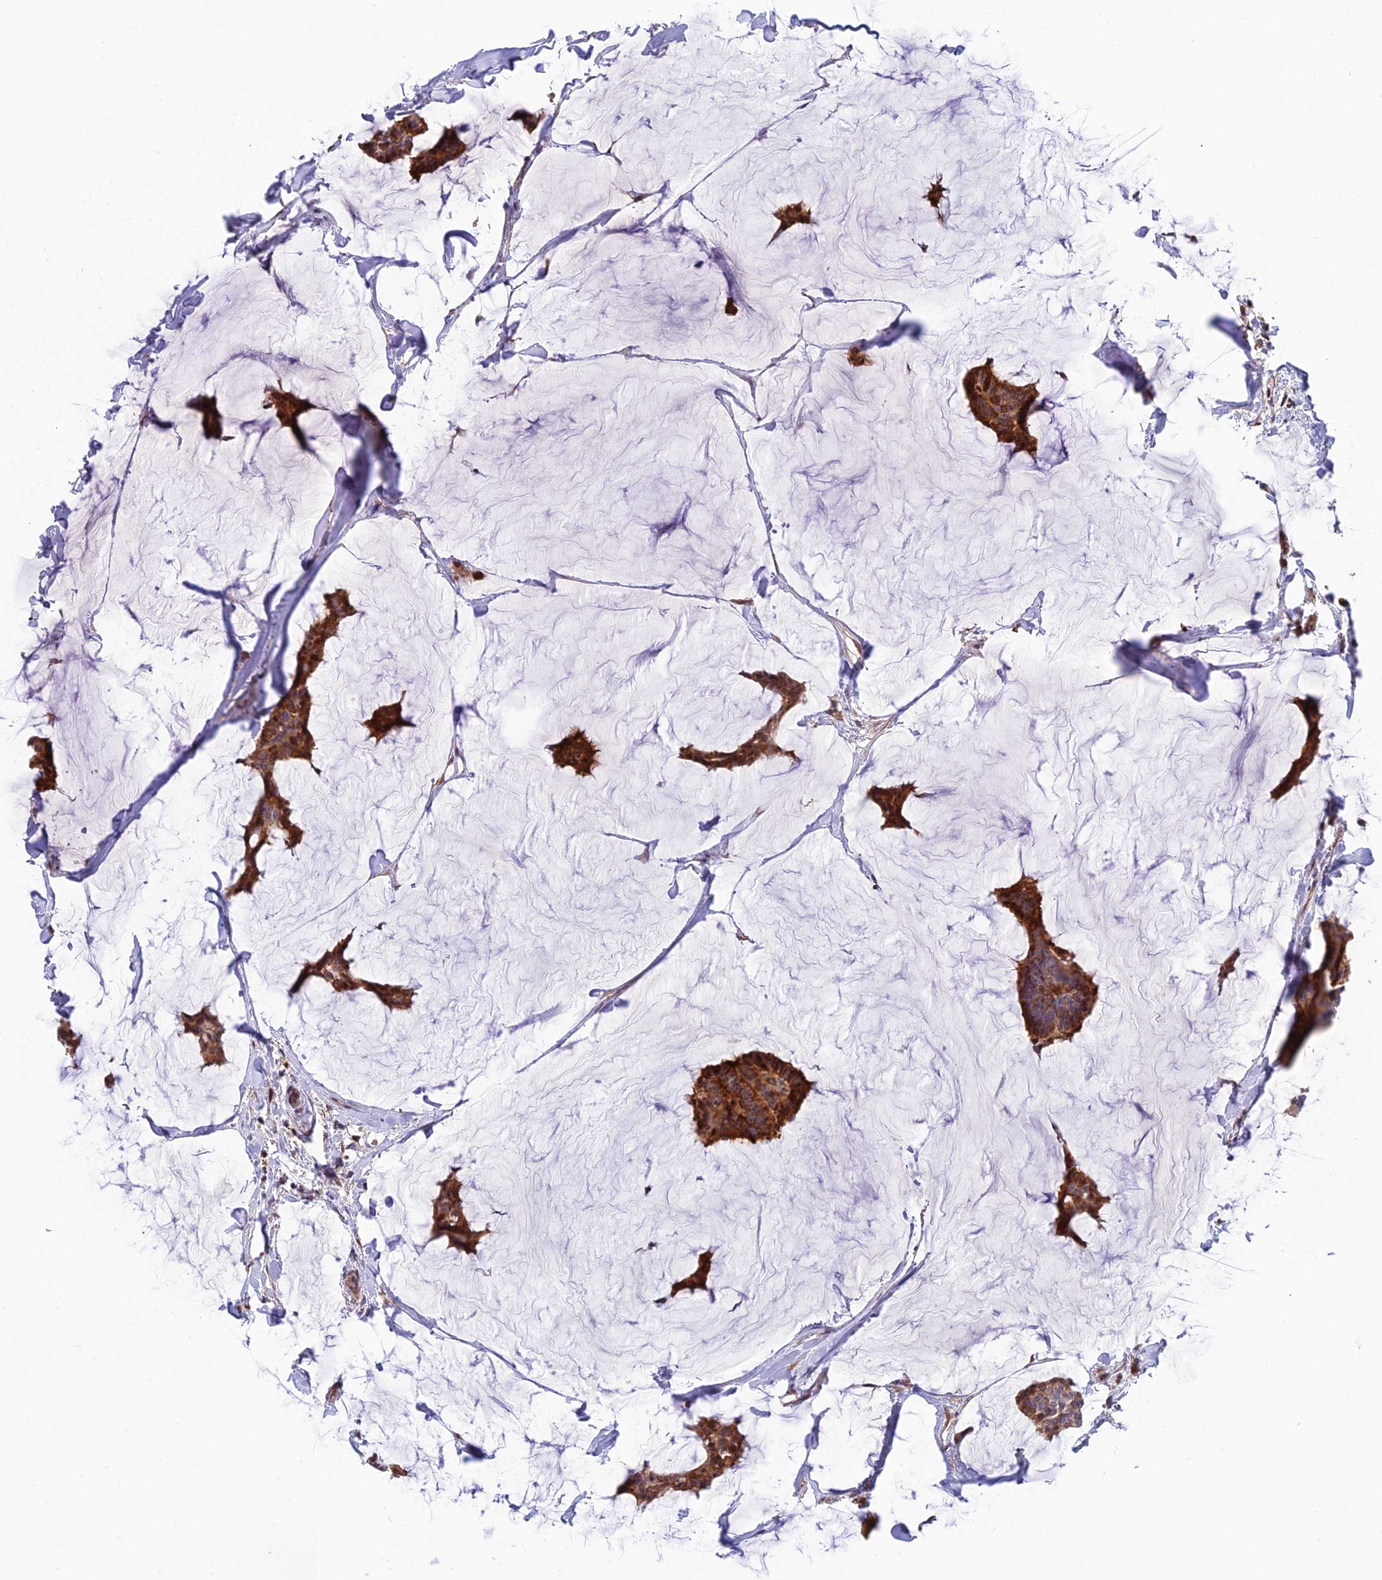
{"staining": {"intensity": "moderate", "quantity": ">75%", "location": "cytoplasmic/membranous"}, "tissue": "breast cancer", "cell_type": "Tumor cells", "image_type": "cancer", "snomed": [{"axis": "morphology", "description": "Duct carcinoma"}, {"axis": "topography", "description": "Breast"}], "caption": "Intraductal carcinoma (breast) tissue exhibits moderate cytoplasmic/membranous expression in about >75% of tumor cells, visualized by immunohistochemistry.", "gene": "SMIM7", "patient": {"sex": "female", "age": 93}}